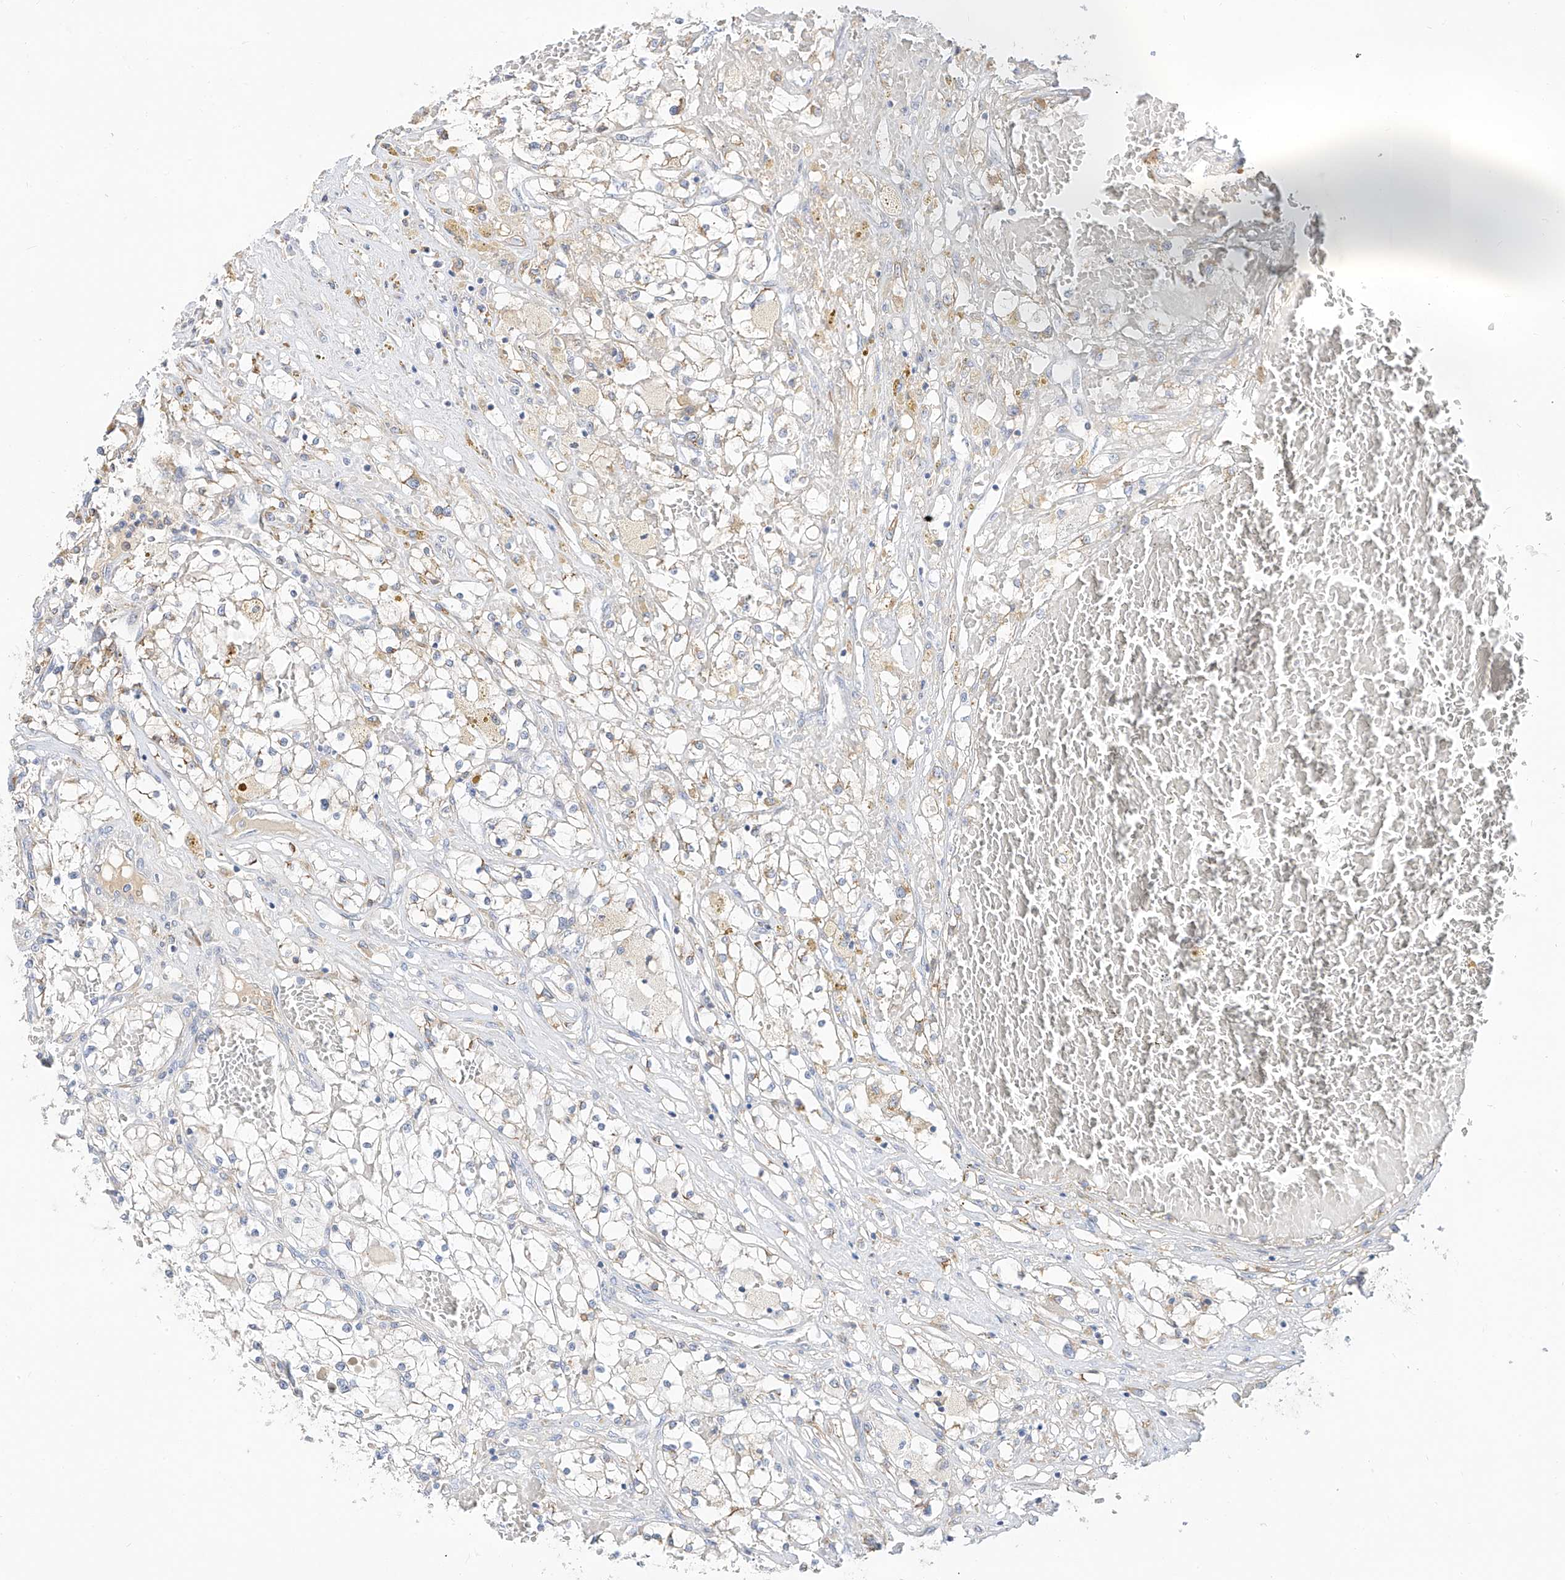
{"staining": {"intensity": "negative", "quantity": "none", "location": "none"}, "tissue": "renal cancer", "cell_type": "Tumor cells", "image_type": "cancer", "snomed": [{"axis": "morphology", "description": "Normal tissue, NOS"}, {"axis": "morphology", "description": "Adenocarcinoma, NOS"}, {"axis": "topography", "description": "Kidney"}], "caption": "Renal cancer (adenocarcinoma) was stained to show a protein in brown. There is no significant positivity in tumor cells. The staining was performed using DAB (3,3'-diaminobenzidine) to visualize the protein expression in brown, while the nuclei were stained in blue with hematoxylin (Magnification: 20x).", "gene": "RASA2", "patient": {"sex": "male", "age": 68}}